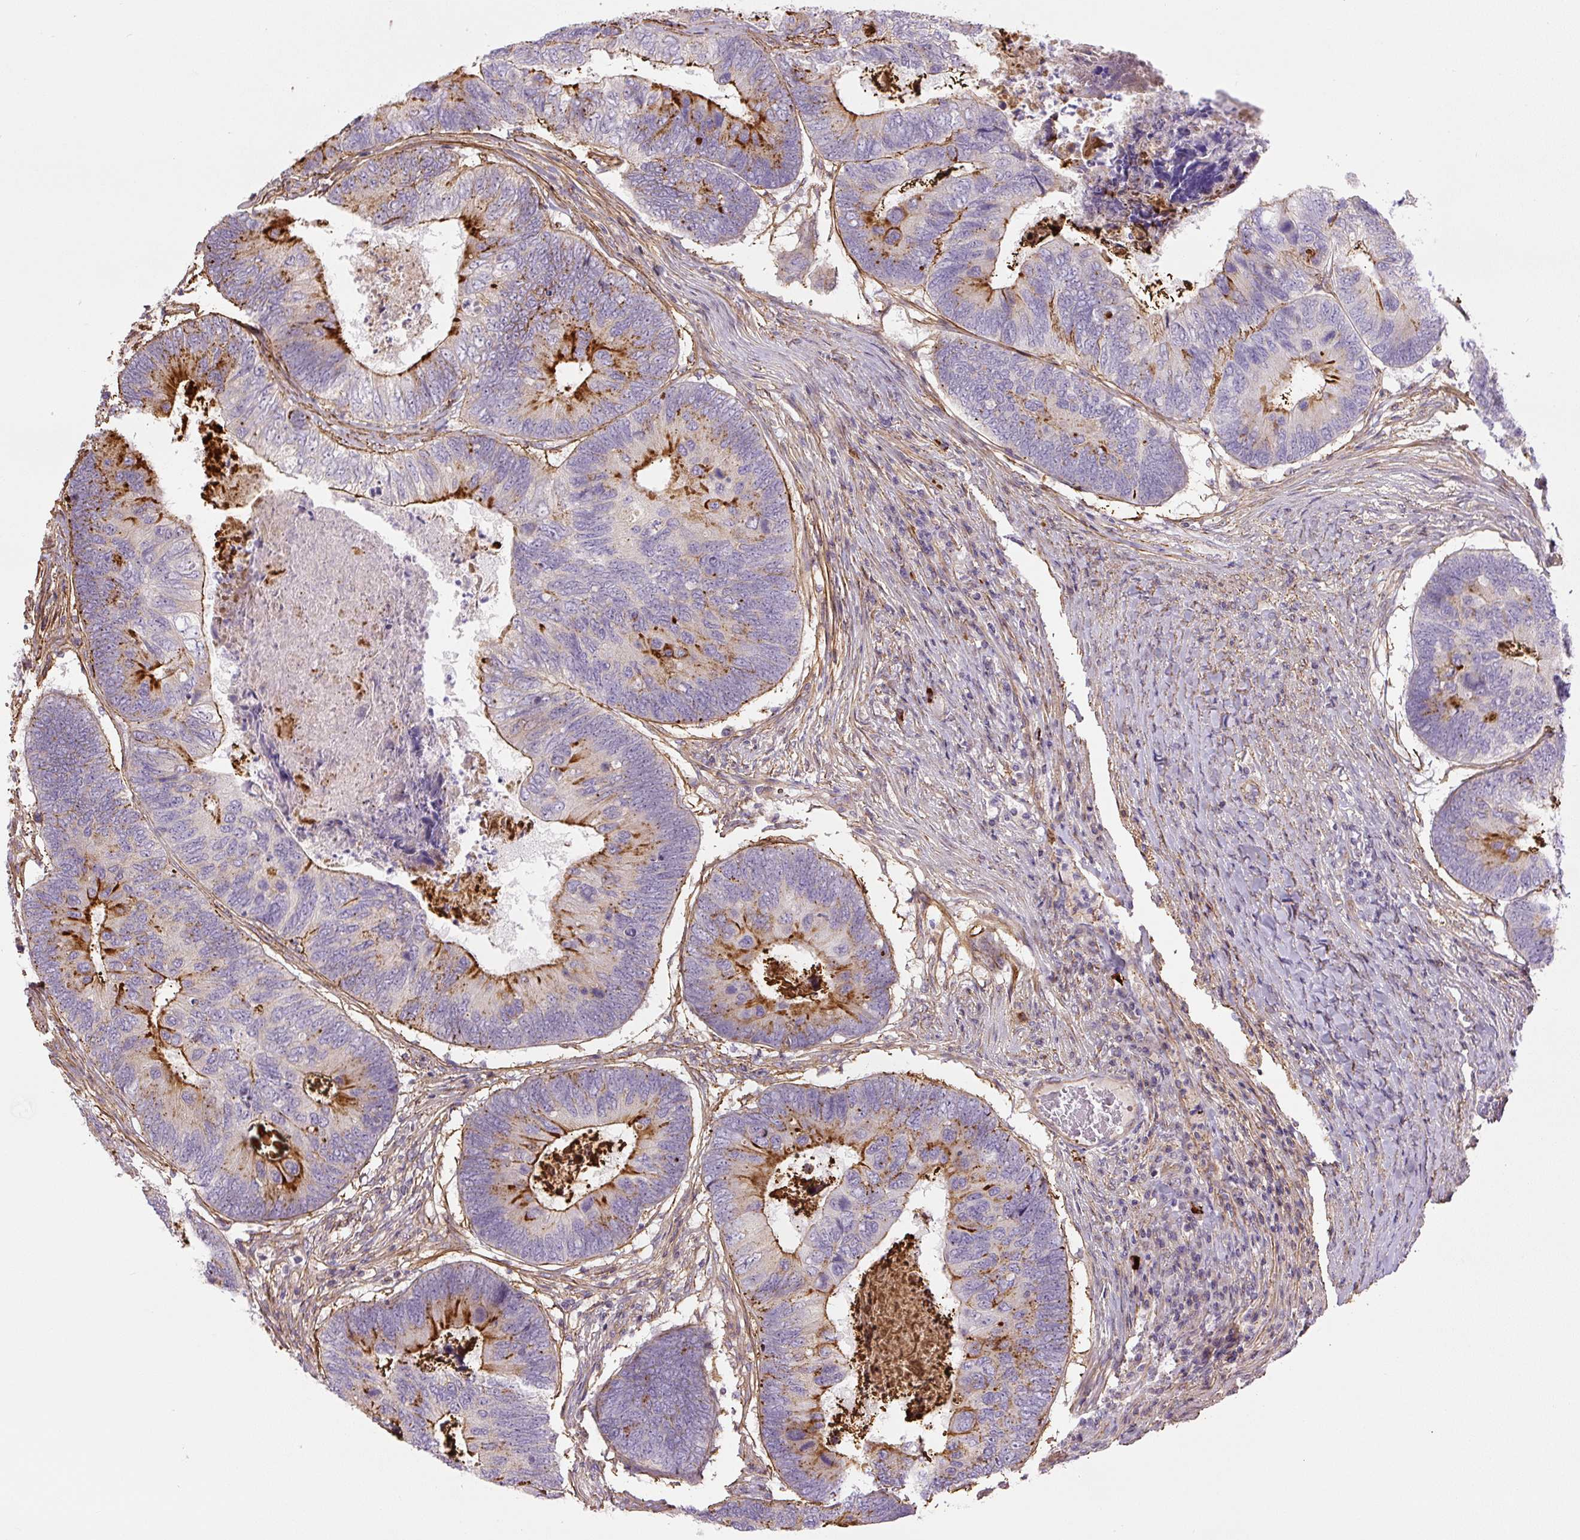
{"staining": {"intensity": "strong", "quantity": "25%-75%", "location": "cytoplasmic/membranous"}, "tissue": "colorectal cancer", "cell_type": "Tumor cells", "image_type": "cancer", "snomed": [{"axis": "morphology", "description": "Adenocarcinoma, NOS"}, {"axis": "topography", "description": "Colon"}], "caption": "Immunohistochemistry (IHC) of human colorectal cancer (adenocarcinoma) displays high levels of strong cytoplasmic/membranous expression in about 25%-75% of tumor cells. (IHC, brightfield microscopy, high magnification).", "gene": "CCNI2", "patient": {"sex": "female", "age": 67}}